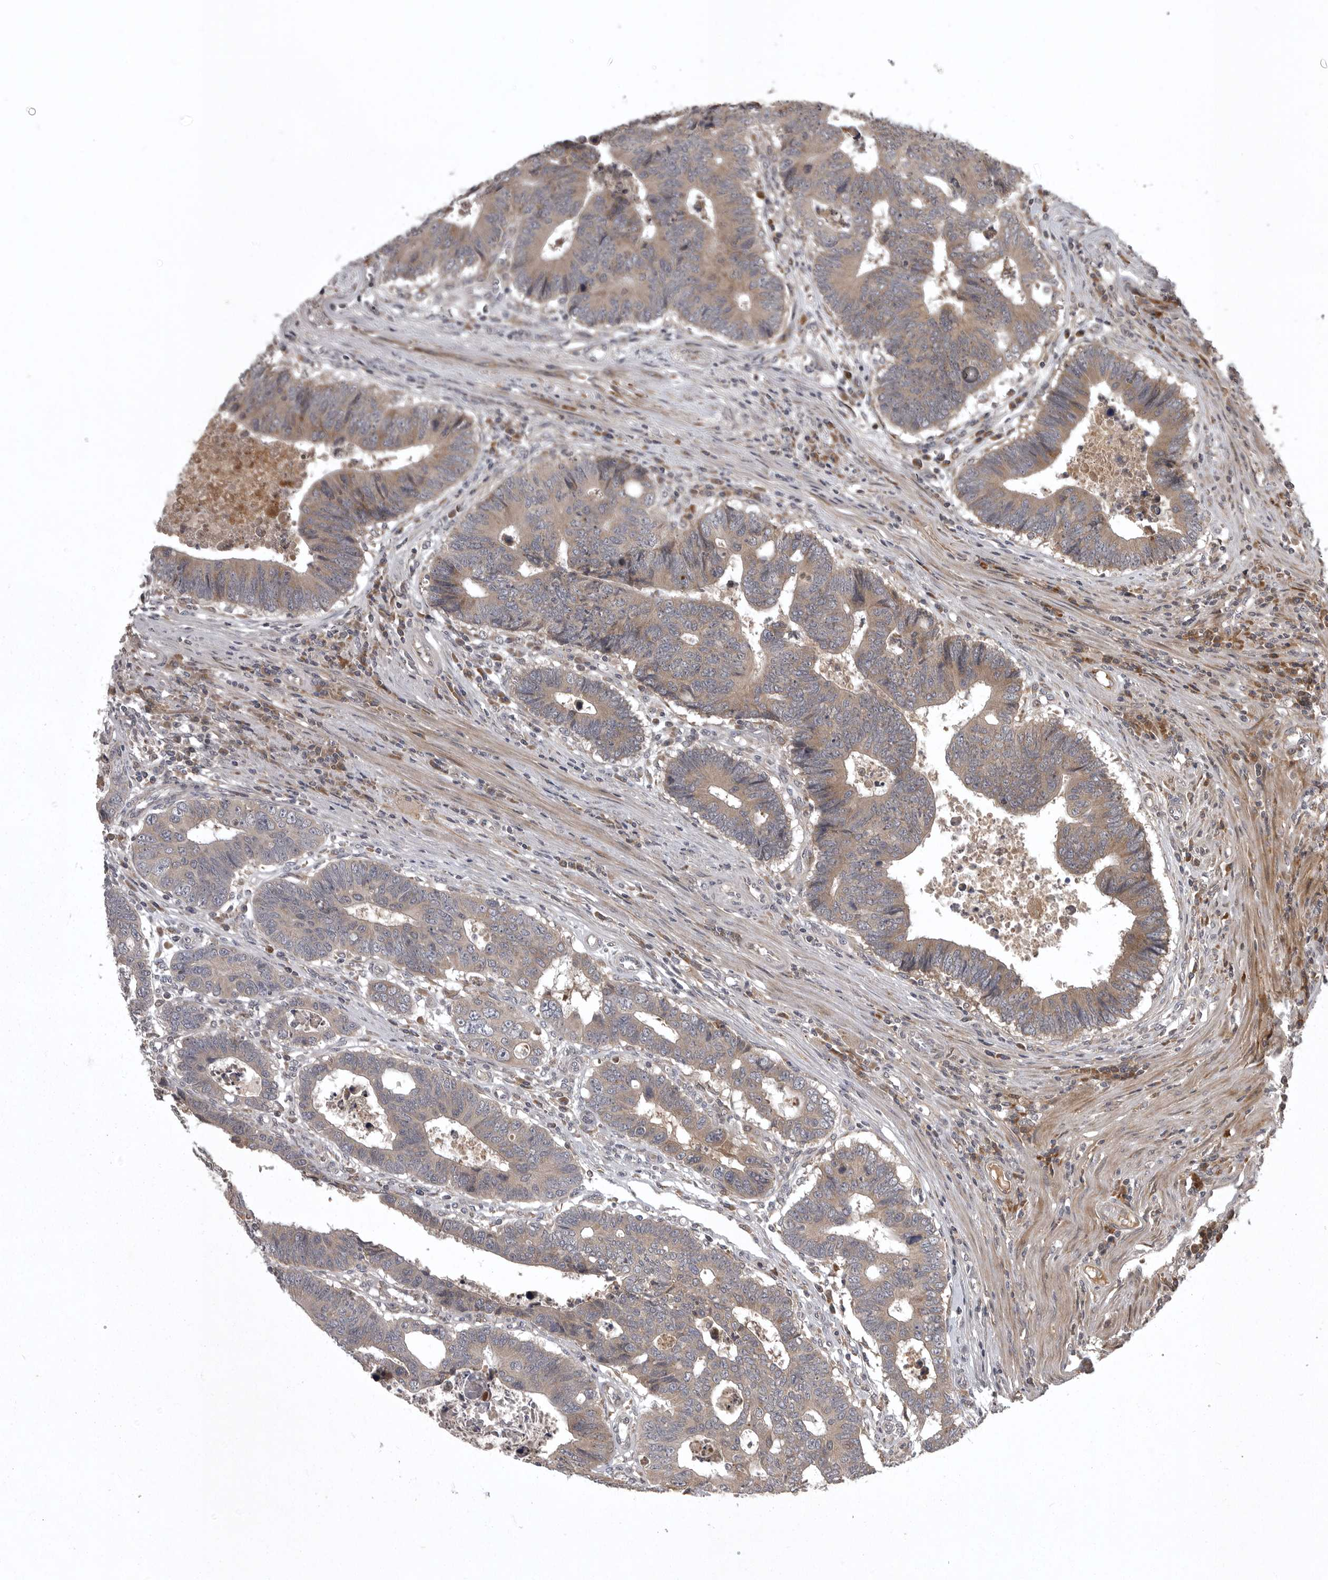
{"staining": {"intensity": "moderate", "quantity": "25%-75%", "location": "cytoplasmic/membranous"}, "tissue": "colorectal cancer", "cell_type": "Tumor cells", "image_type": "cancer", "snomed": [{"axis": "morphology", "description": "Adenocarcinoma, NOS"}, {"axis": "topography", "description": "Rectum"}], "caption": "Protein expression by IHC shows moderate cytoplasmic/membranous expression in approximately 25%-75% of tumor cells in colorectal adenocarcinoma.", "gene": "GPR31", "patient": {"sex": "male", "age": 84}}